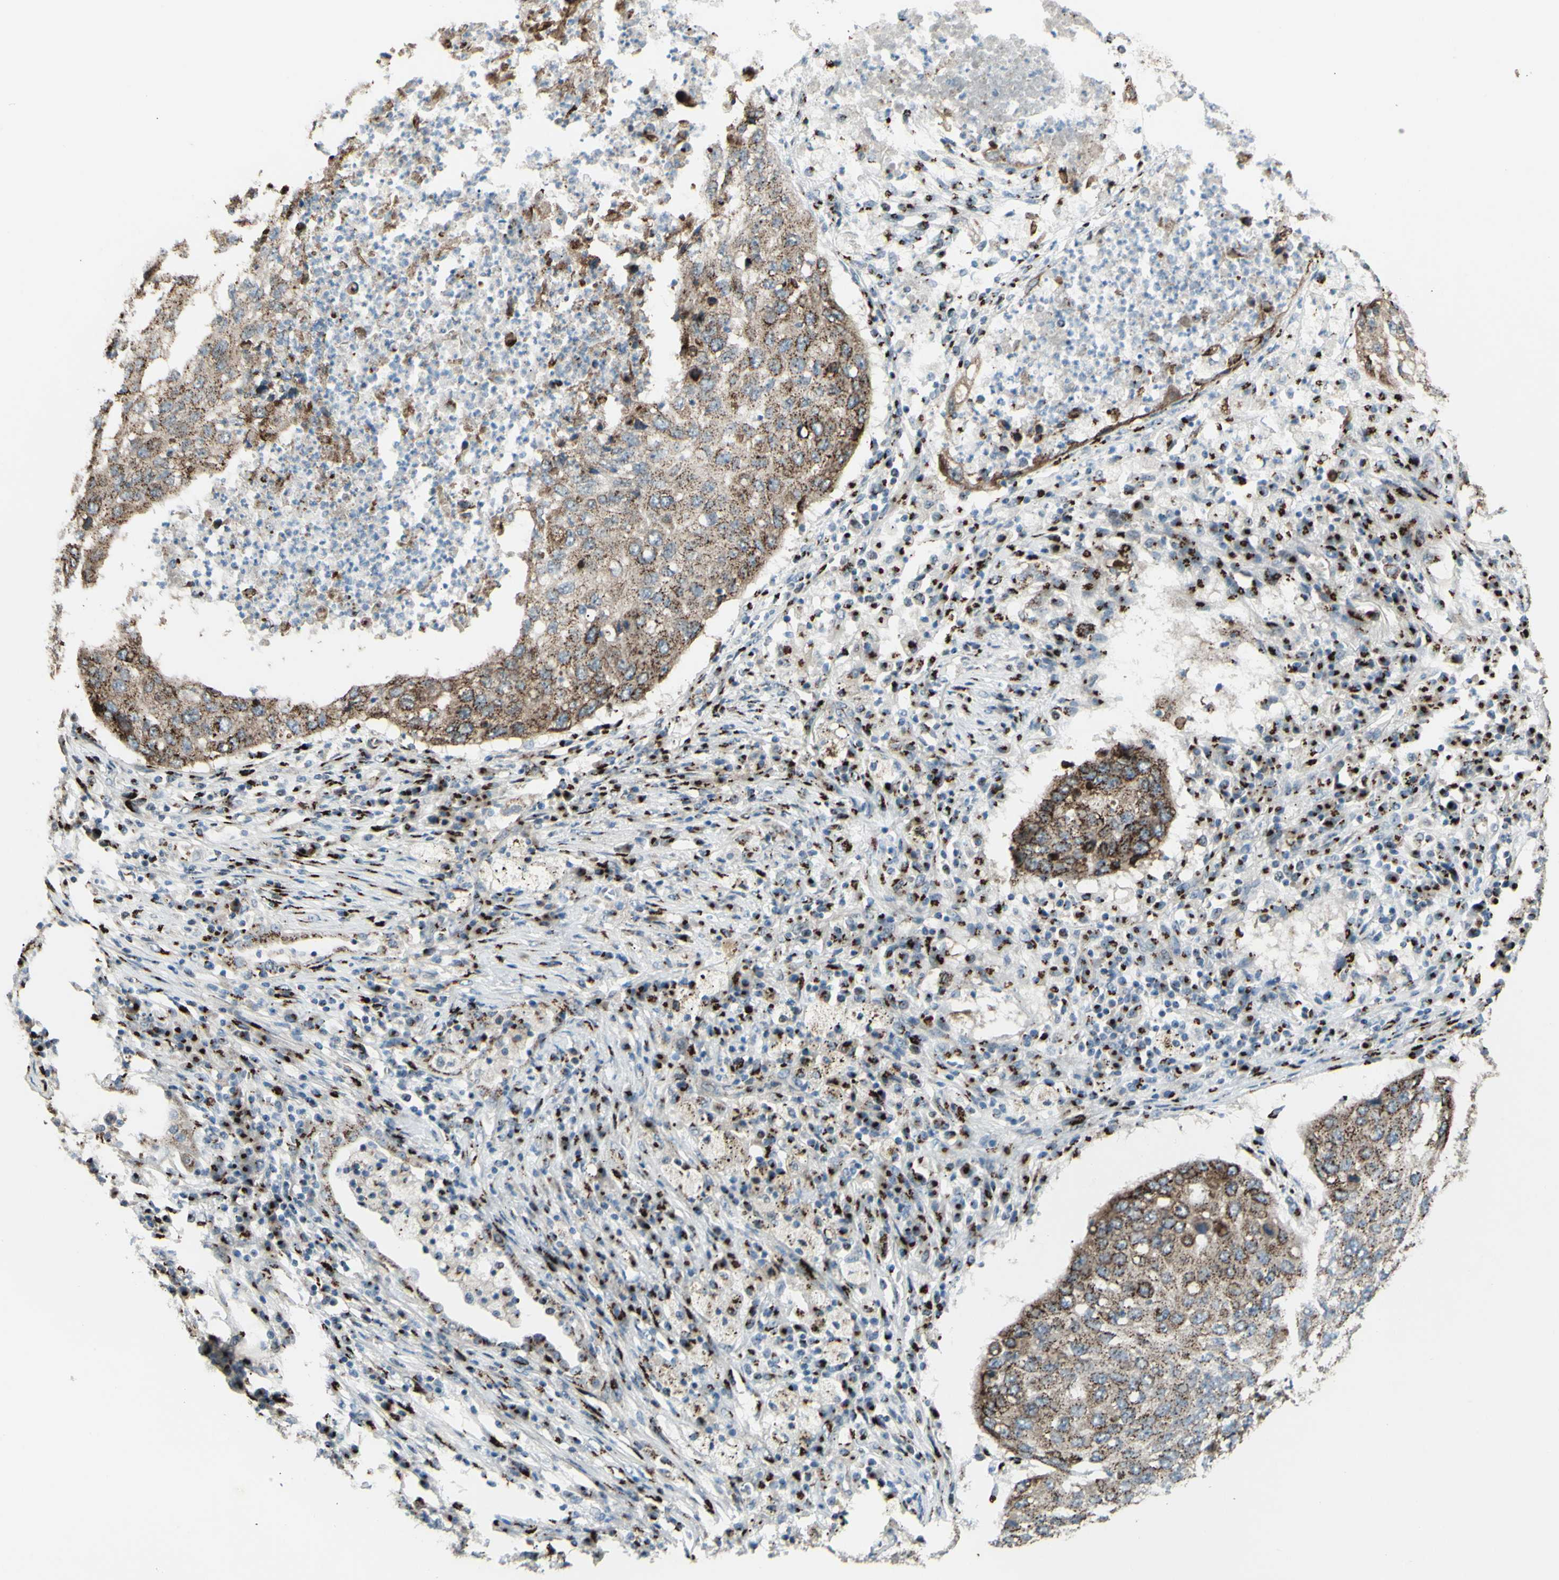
{"staining": {"intensity": "moderate", "quantity": ">75%", "location": "cytoplasmic/membranous"}, "tissue": "lung cancer", "cell_type": "Tumor cells", "image_type": "cancer", "snomed": [{"axis": "morphology", "description": "Squamous cell carcinoma, NOS"}, {"axis": "topography", "description": "Lung"}], "caption": "This is a micrograph of immunohistochemistry staining of lung squamous cell carcinoma, which shows moderate positivity in the cytoplasmic/membranous of tumor cells.", "gene": "BPNT2", "patient": {"sex": "female", "age": 63}}